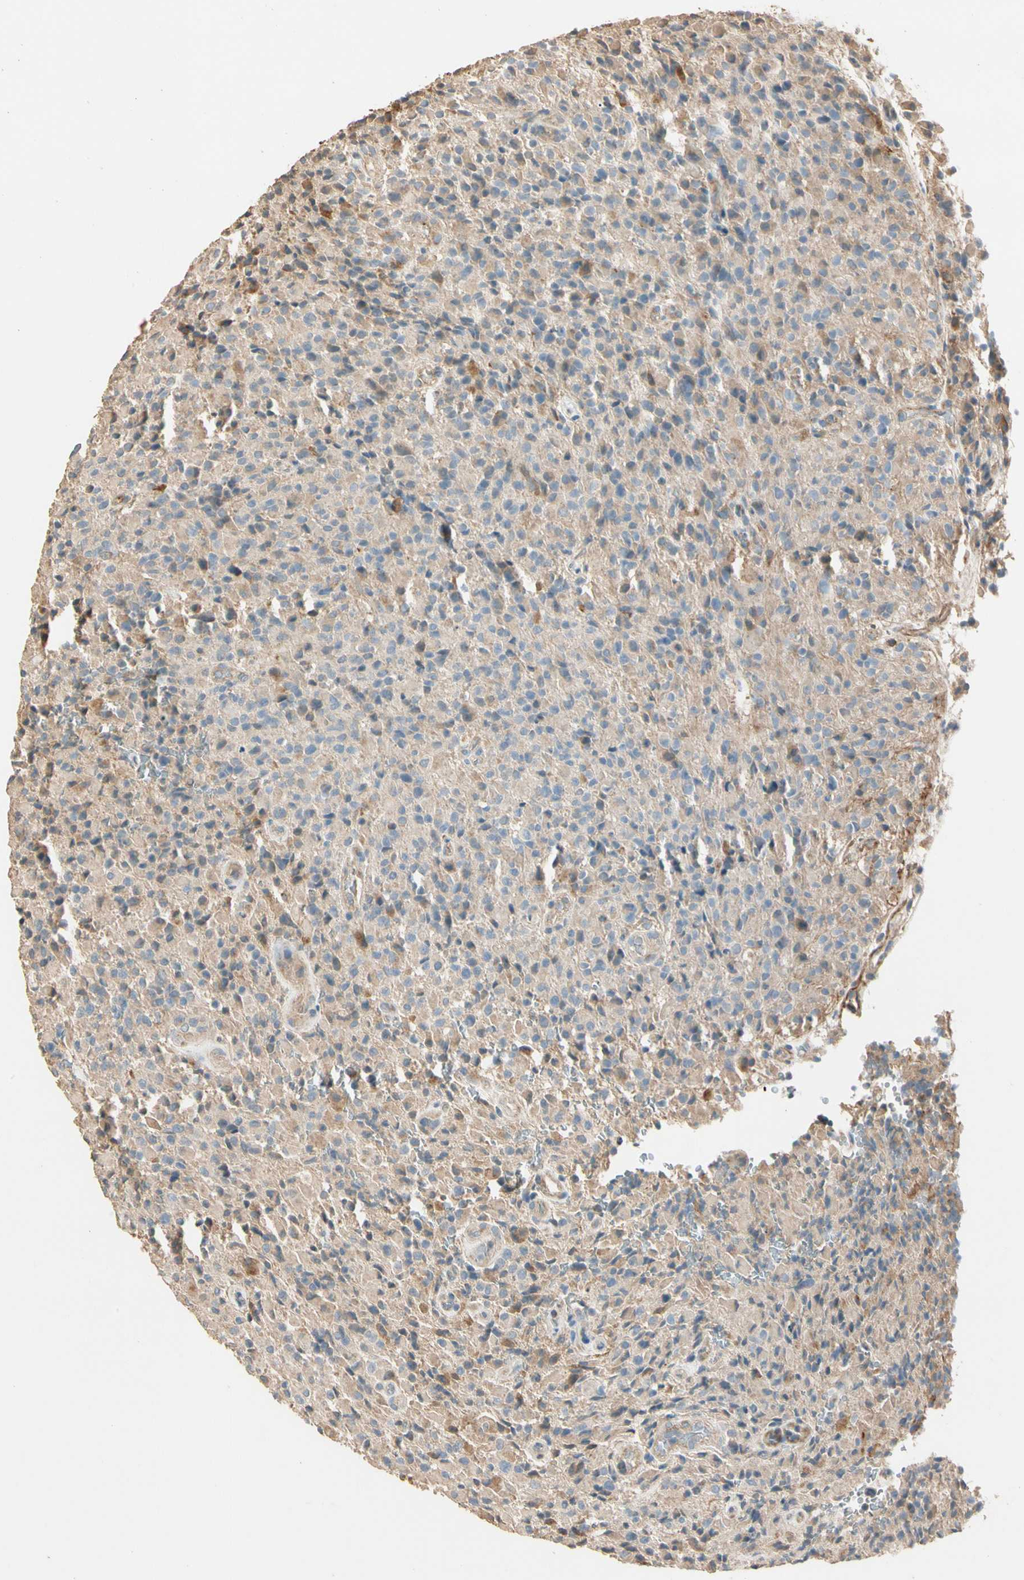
{"staining": {"intensity": "weak", "quantity": "25%-75%", "location": "cytoplasmic/membranous"}, "tissue": "glioma", "cell_type": "Tumor cells", "image_type": "cancer", "snomed": [{"axis": "morphology", "description": "Glioma, malignant, High grade"}, {"axis": "topography", "description": "Brain"}], "caption": "There is low levels of weak cytoplasmic/membranous staining in tumor cells of malignant glioma (high-grade), as demonstrated by immunohistochemical staining (brown color).", "gene": "CDH6", "patient": {"sex": "male", "age": 71}}